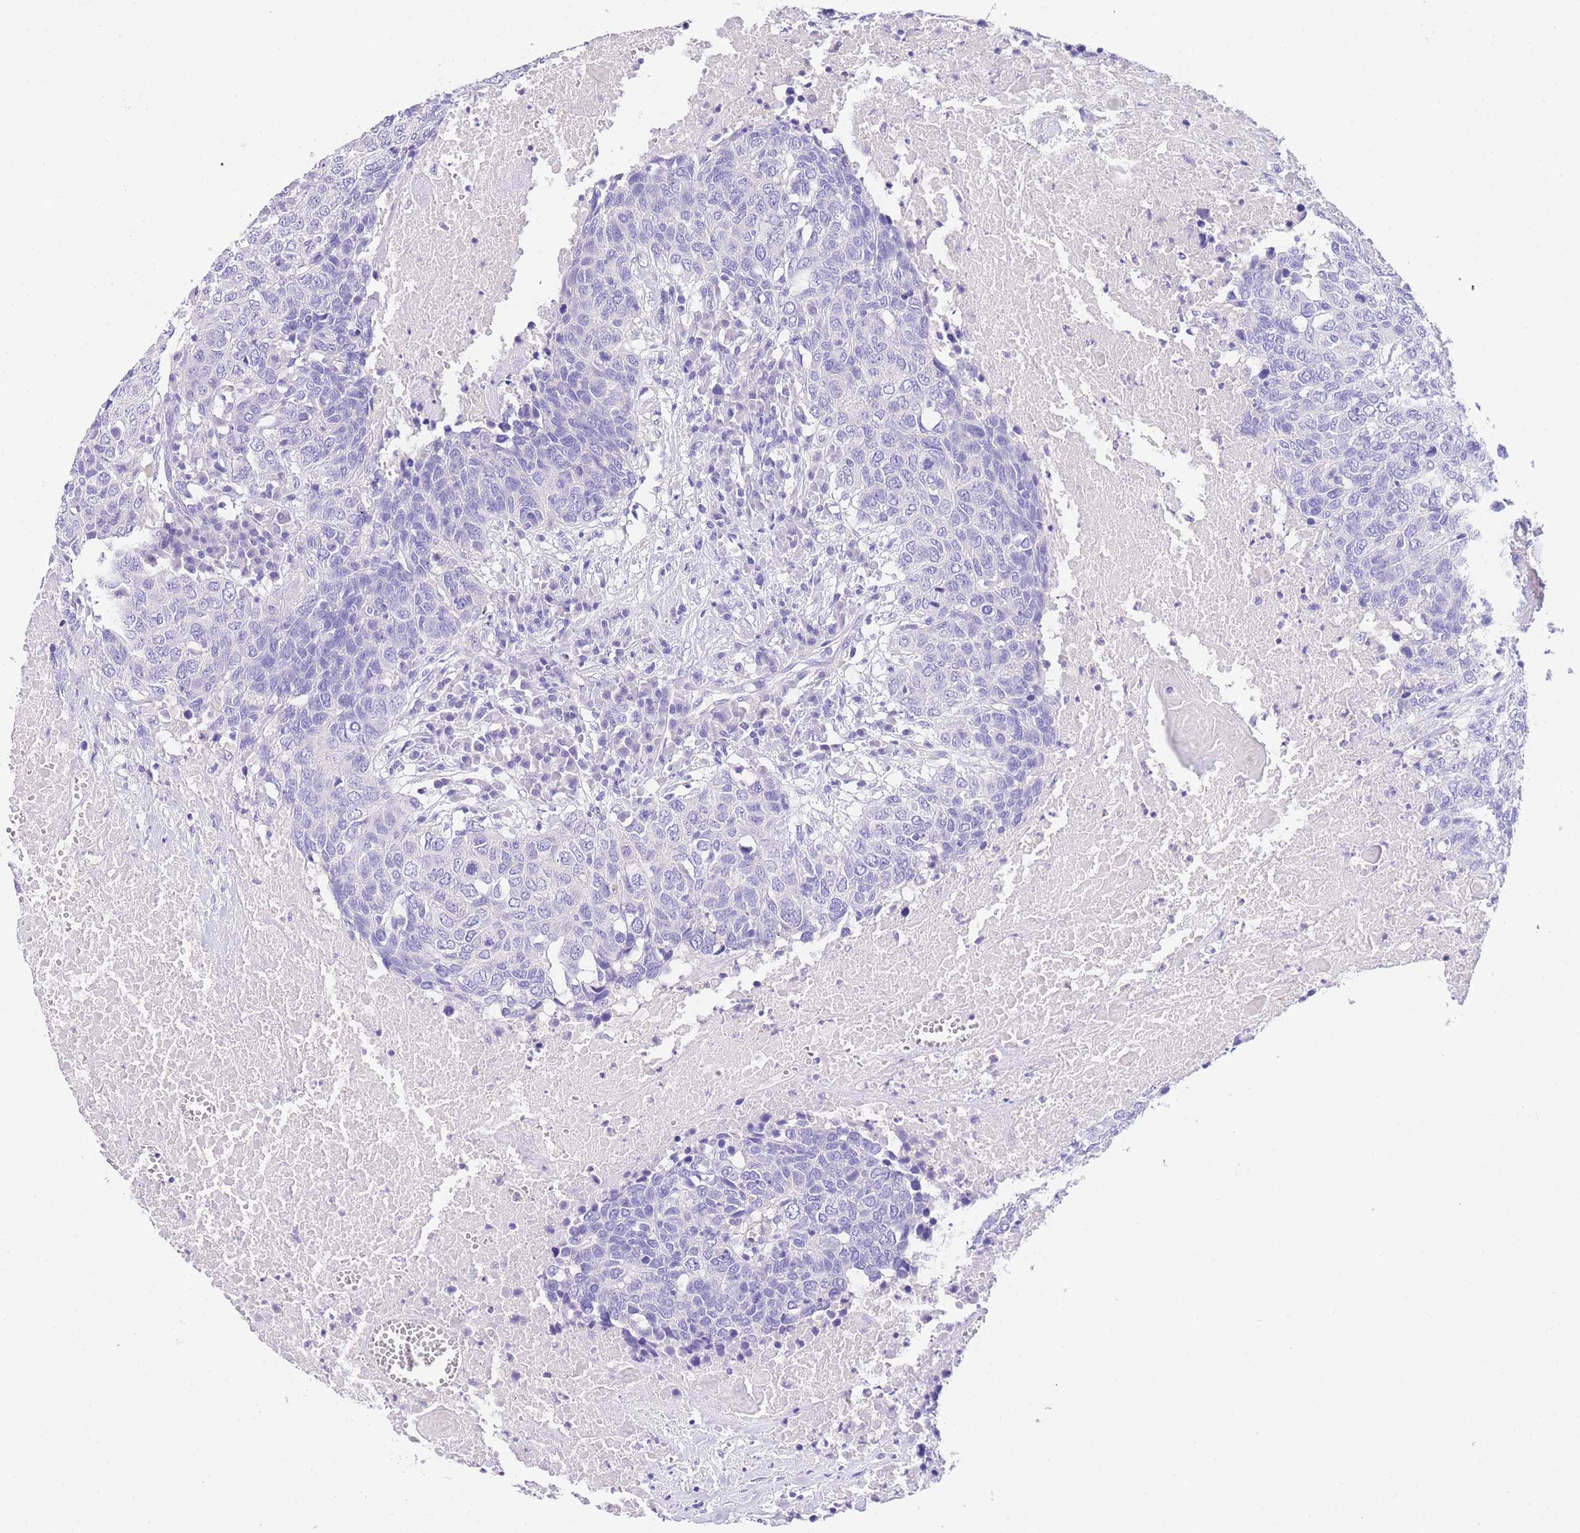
{"staining": {"intensity": "negative", "quantity": "none", "location": "none"}, "tissue": "head and neck cancer", "cell_type": "Tumor cells", "image_type": "cancer", "snomed": [{"axis": "morphology", "description": "Squamous cell carcinoma, NOS"}, {"axis": "topography", "description": "Head-Neck"}], "caption": "There is no significant expression in tumor cells of head and neck cancer.", "gene": "EPN2", "patient": {"sex": "male", "age": 66}}